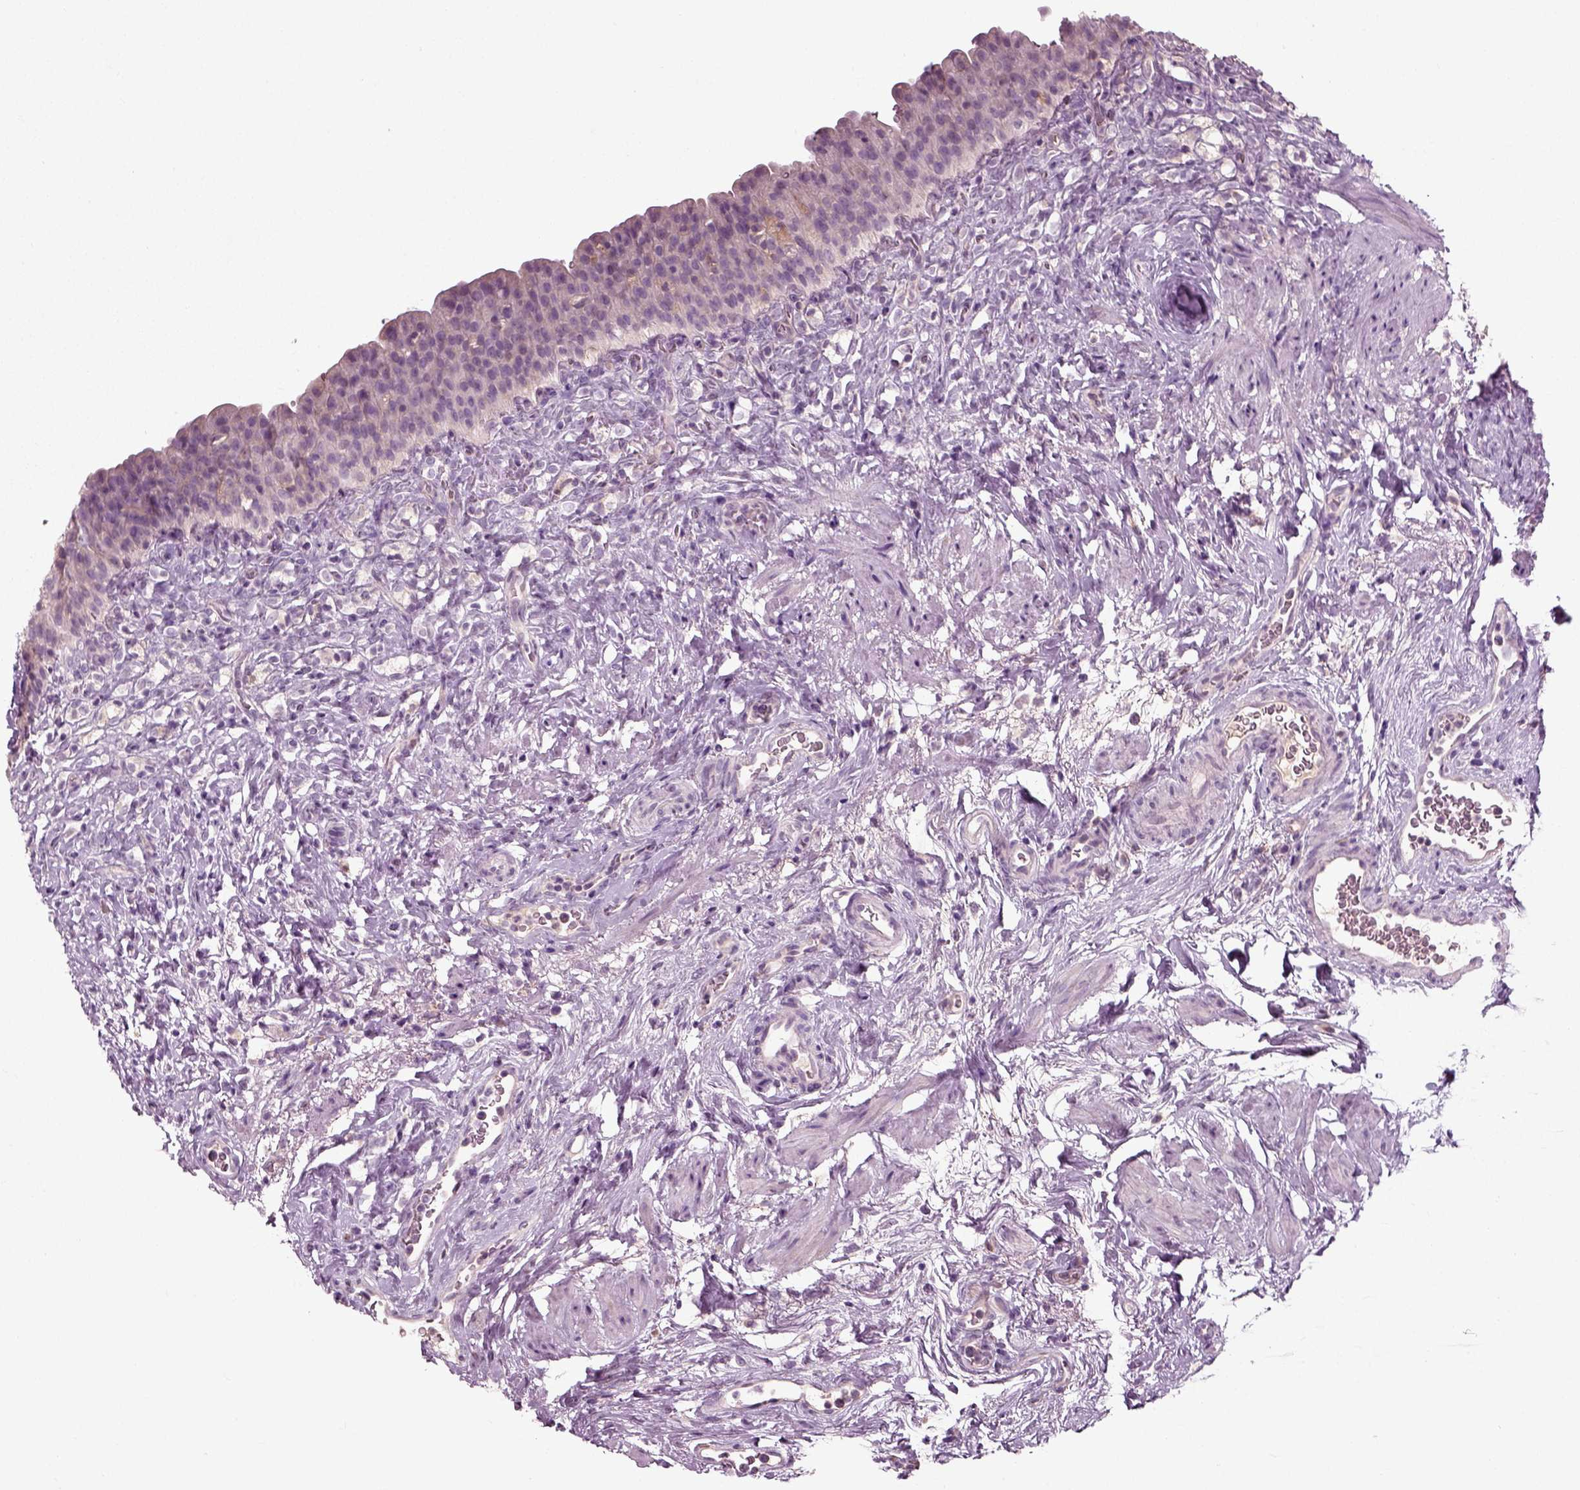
{"staining": {"intensity": "negative", "quantity": "none", "location": "none"}, "tissue": "urinary bladder", "cell_type": "Urothelial cells", "image_type": "normal", "snomed": [{"axis": "morphology", "description": "Normal tissue, NOS"}, {"axis": "topography", "description": "Urinary bladder"}], "caption": "Micrograph shows no protein staining in urothelial cells of unremarkable urinary bladder.", "gene": "RND2", "patient": {"sex": "male", "age": 76}}